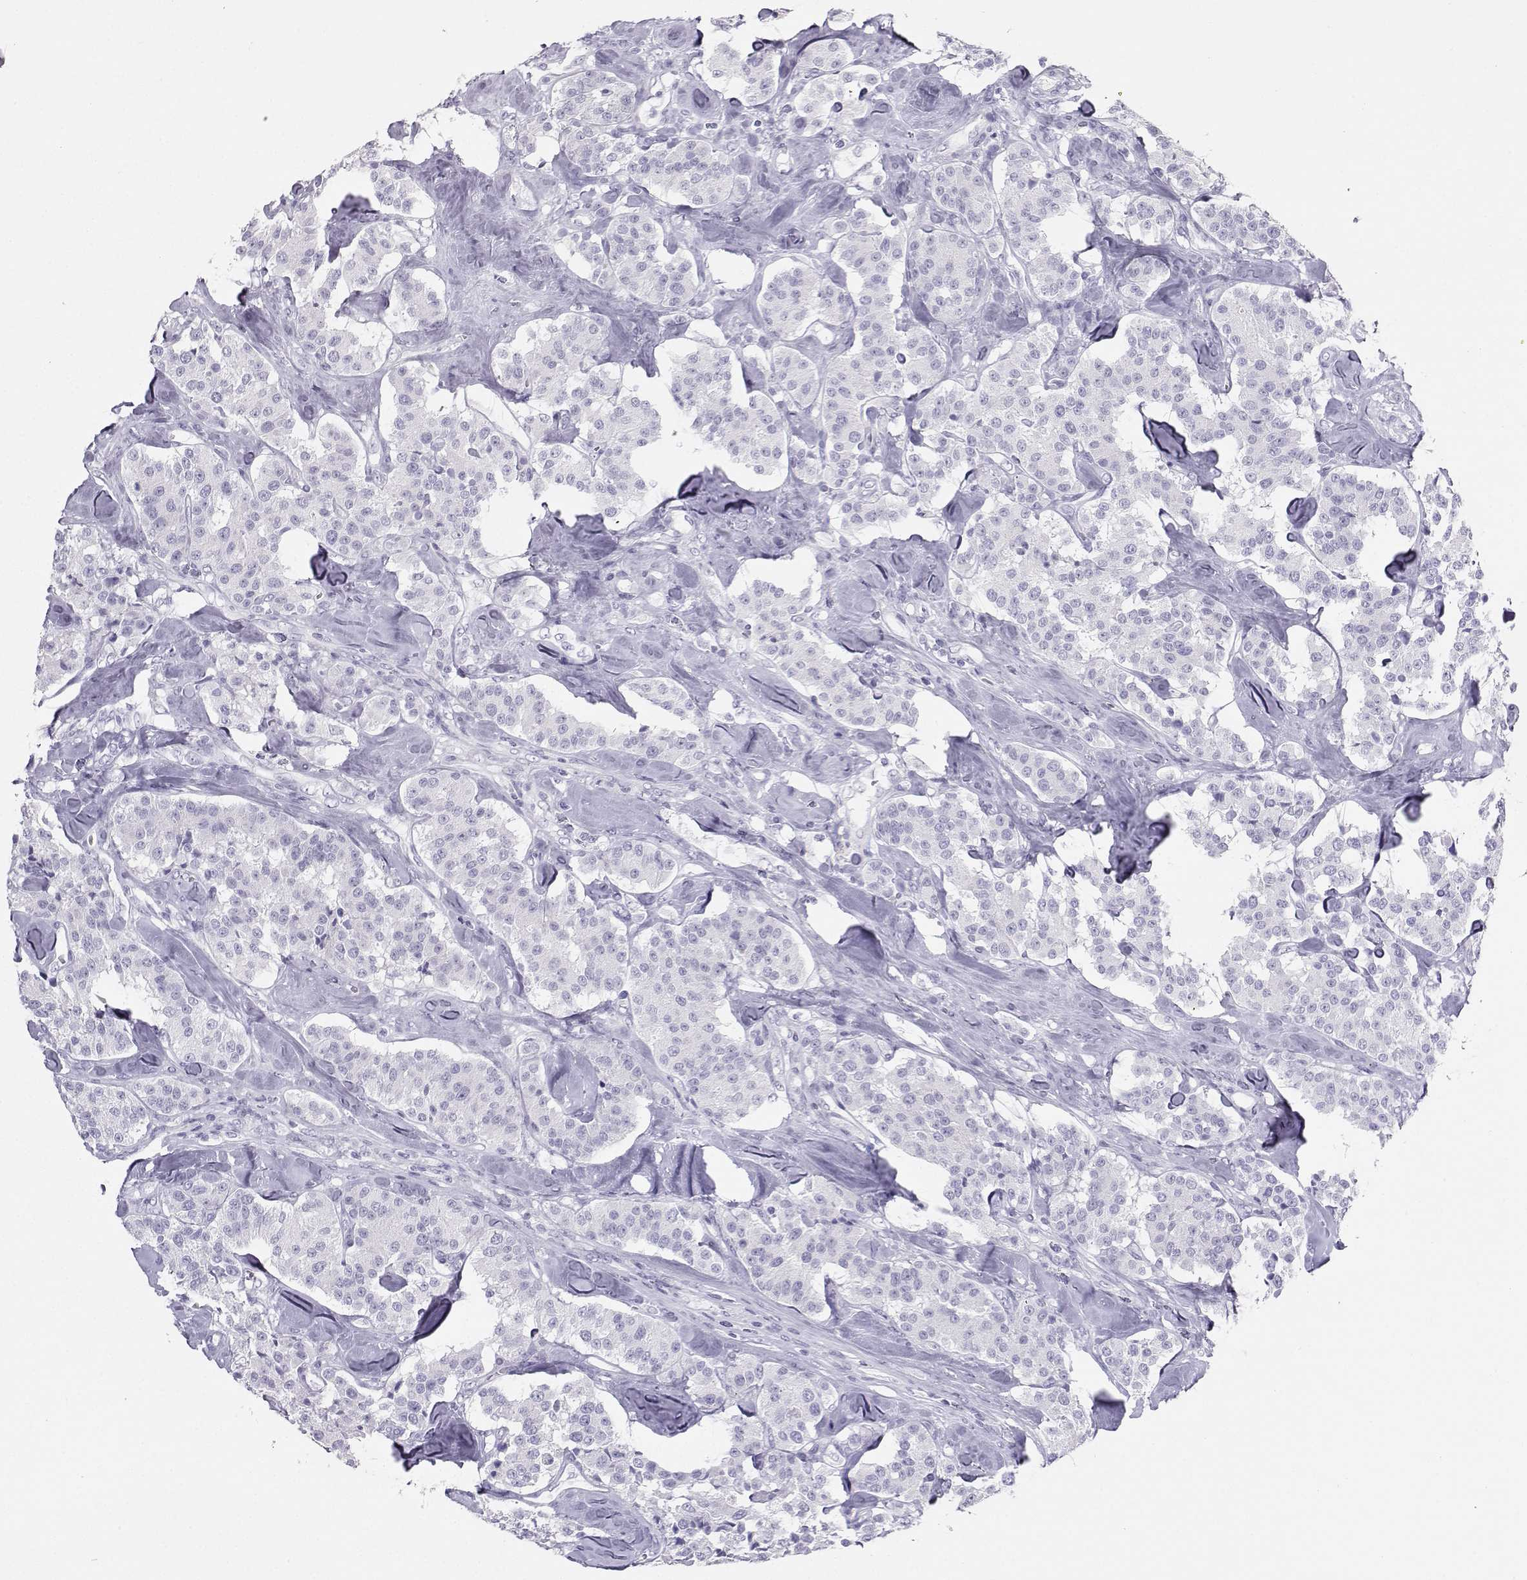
{"staining": {"intensity": "negative", "quantity": "none", "location": "none"}, "tissue": "carcinoid", "cell_type": "Tumor cells", "image_type": "cancer", "snomed": [{"axis": "morphology", "description": "Carcinoid, malignant, NOS"}, {"axis": "topography", "description": "Pancreas"}], "caption": "Tumor cells show no significant protein positivity in carcinoid (malignant).", "gene": "IQCD", "patient": {"sex": "male", "age": 41}}